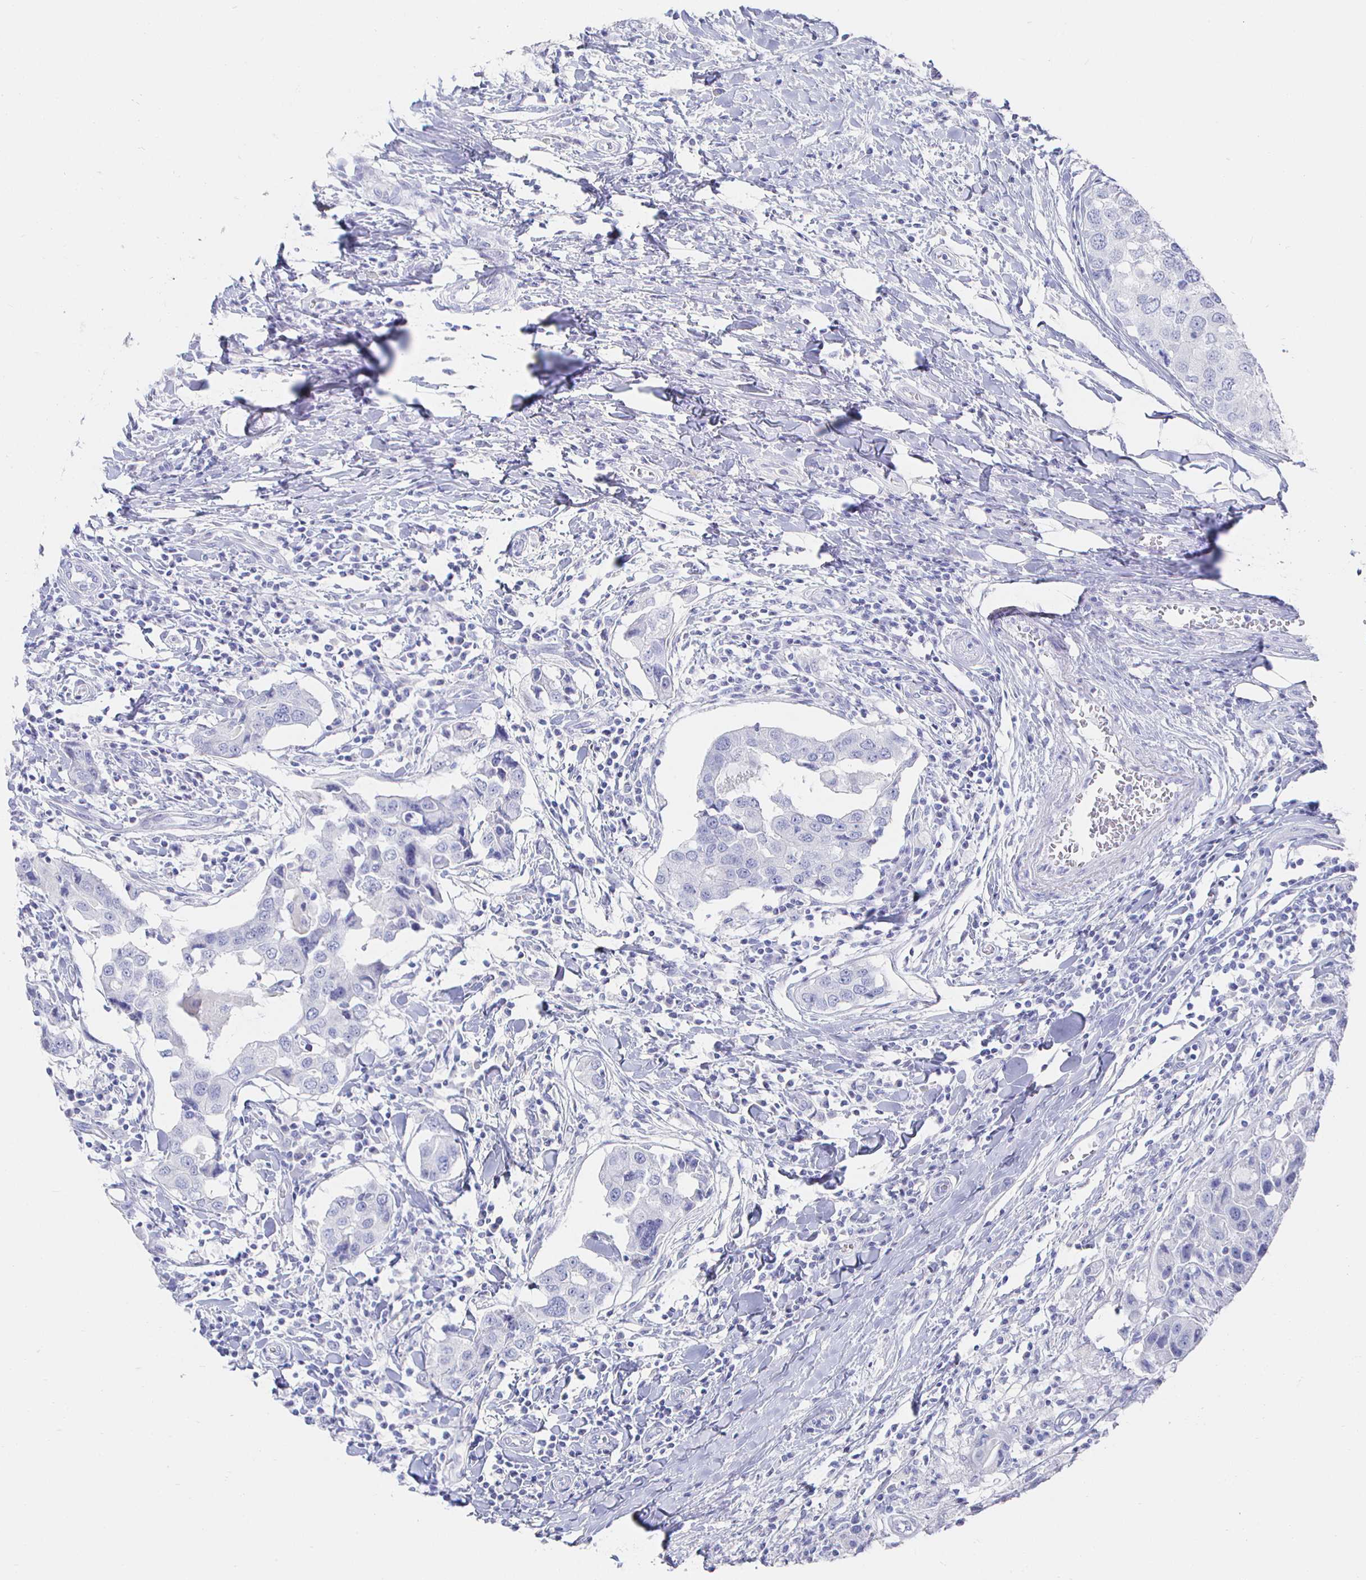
{"staining": {"intensity": "negative", "quantity": "none", "location": "none"}, "tissue": "breast cancer", "cell_type": "Tumor cells", "image_type": "cancer", "snomed": [{"axis": "morphology", "description": "Duct carcinoma"}, {"axis": "topography", "description": "Breast"}], "caption": "A histopathology image of intraductal carcinoma (breast) stained for a protein reveals no brown staining in tumor cells.", "gene": "CLCA1", "patient": {"sex": "female", "age": 27}}